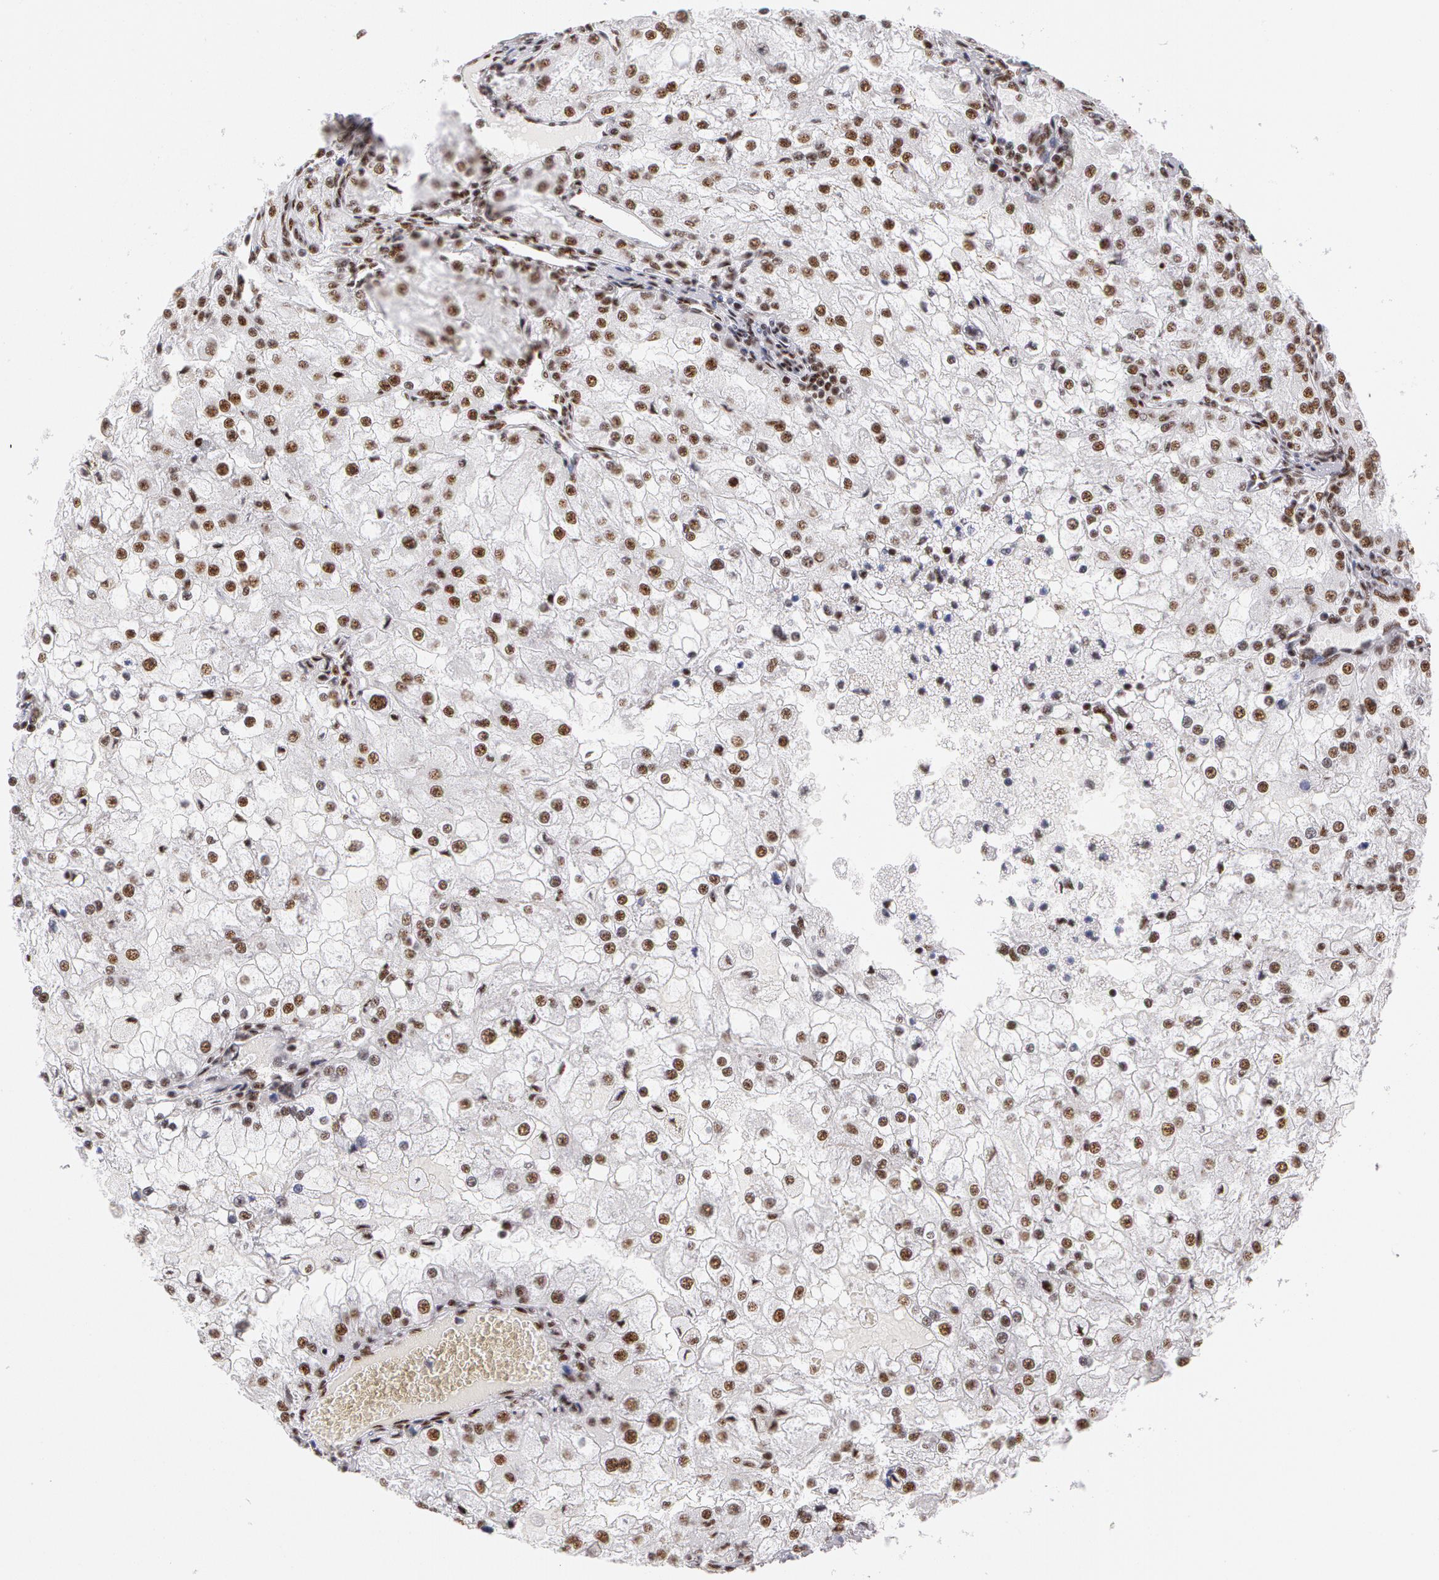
{"staining": {"intensity": "weak", "quantity": "25%-75%", "location": "nuclear"}, "tissue": "renal cancer", "cell_type": "Tumor cells", "image_type": "cancer", "snomed": [{"axis": "morphology", "description": "Adenocarcinoma, NOS"}, {"axis": "topography", "description": "Kidney"}], "caption": "Renal cancer stained with DAB immunohistochemistry (IHC) demonstrates low levels of weak nuclear expression in about 25%-75% of tumor cells. (Stains: DAB (3,3'-diaminobenzidine) in brown, nuclei in blue, Microscopy: brightfield microscopy at high magnification).", "gene": "PNN", "patient": {"sex": "female", "age": 74}}